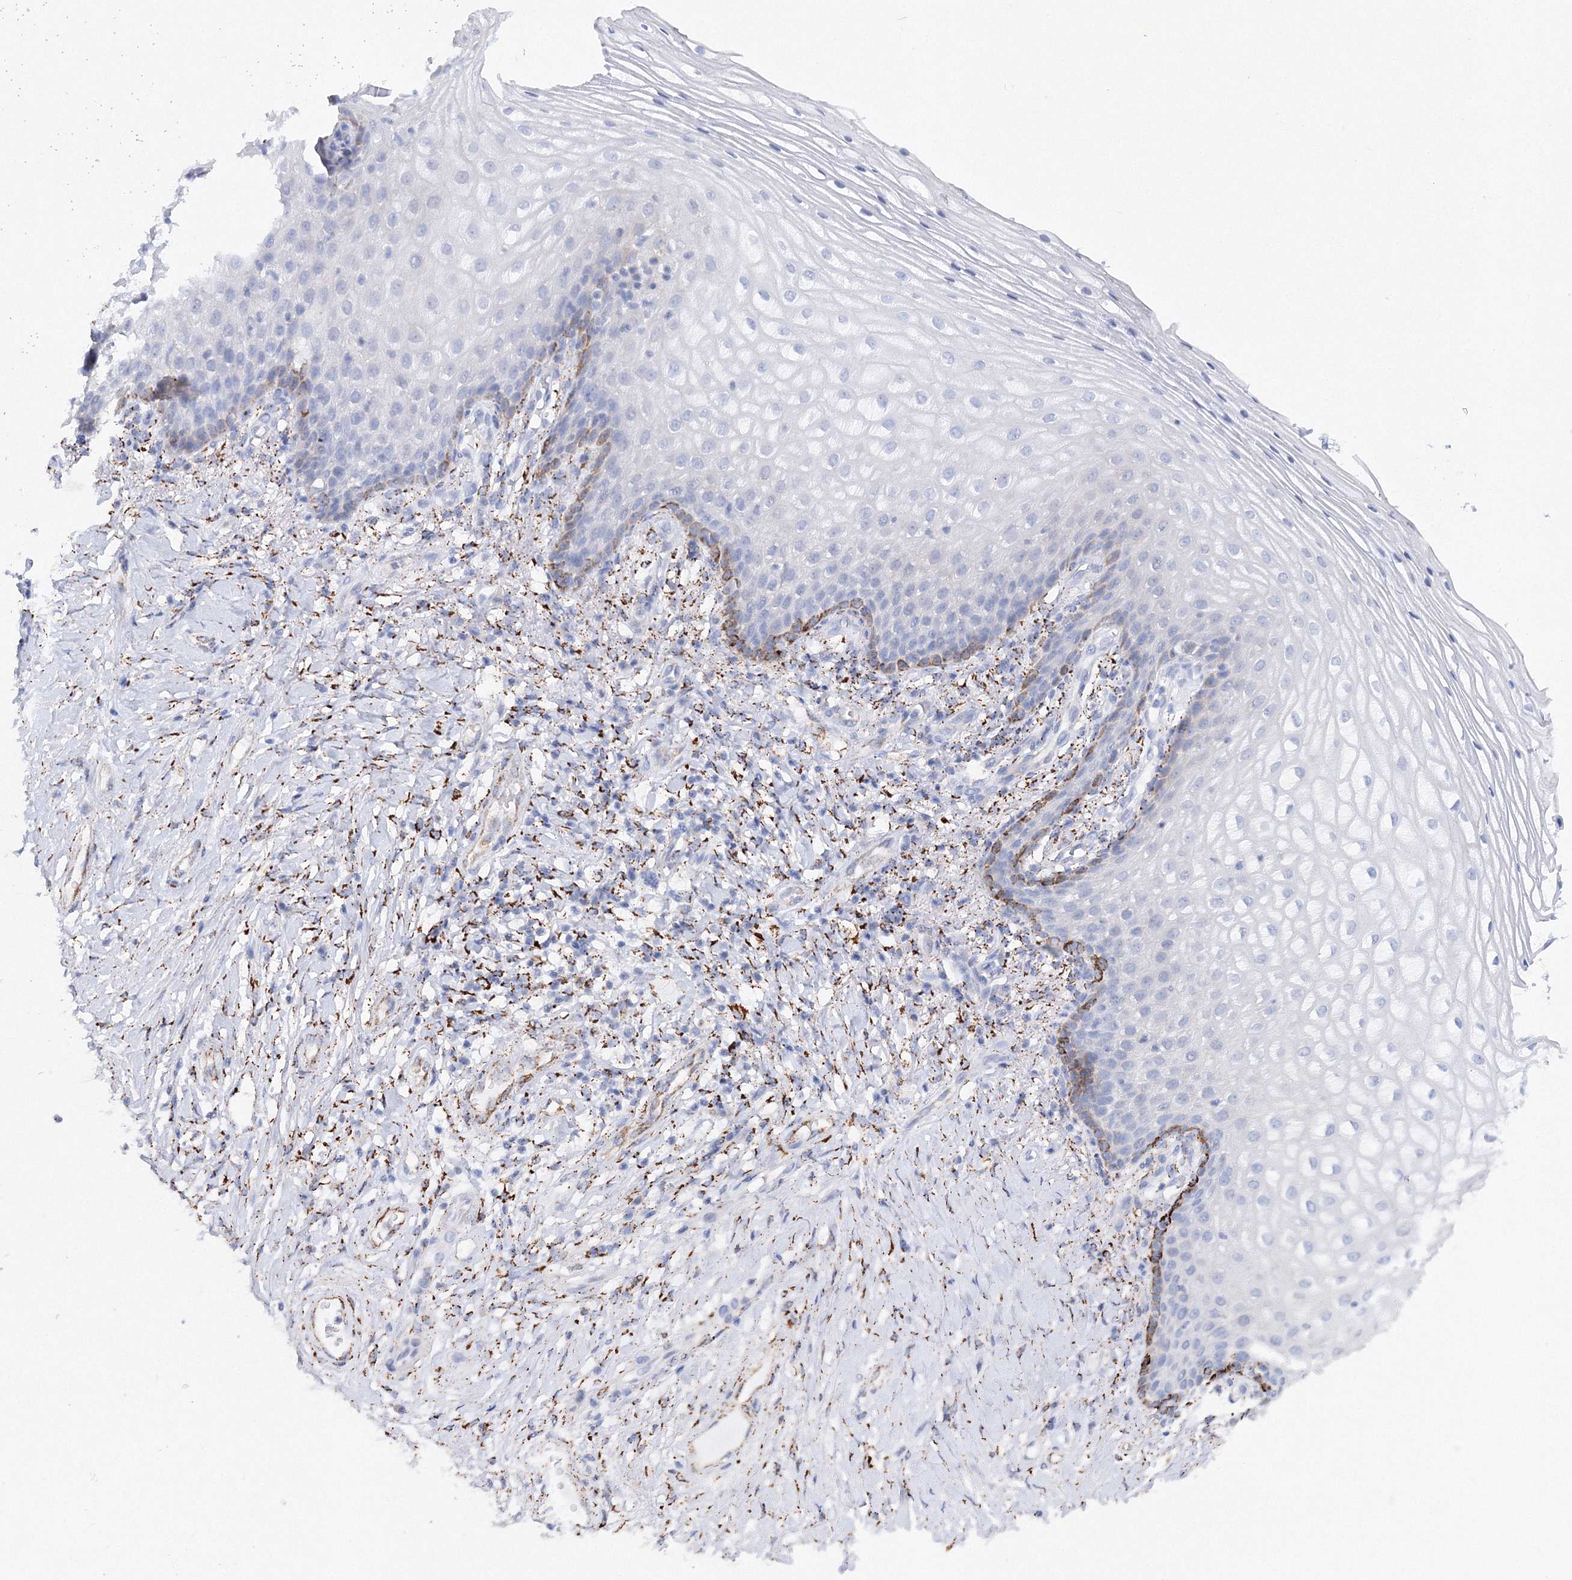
{"staining": {"intensity": "moderate", "quantity": "<25%", "location": "cytoplasmic/membranous"}, "tissue": "vagina", "cell_type": "Squamous epithelial cells", "image_type": "normal", "snomed": [{"axis": "morphology", "description": "Normal tissue, NOS"}, {"axis": "topography", "description": "Vagina"}], "caption": "Moderate cytoplasmic/membranous positivity is present in about <25% of squamous epithelial cells in normal vagina.", "gene": "MERTK", "patient": {"sex": "female", "age": 60}}